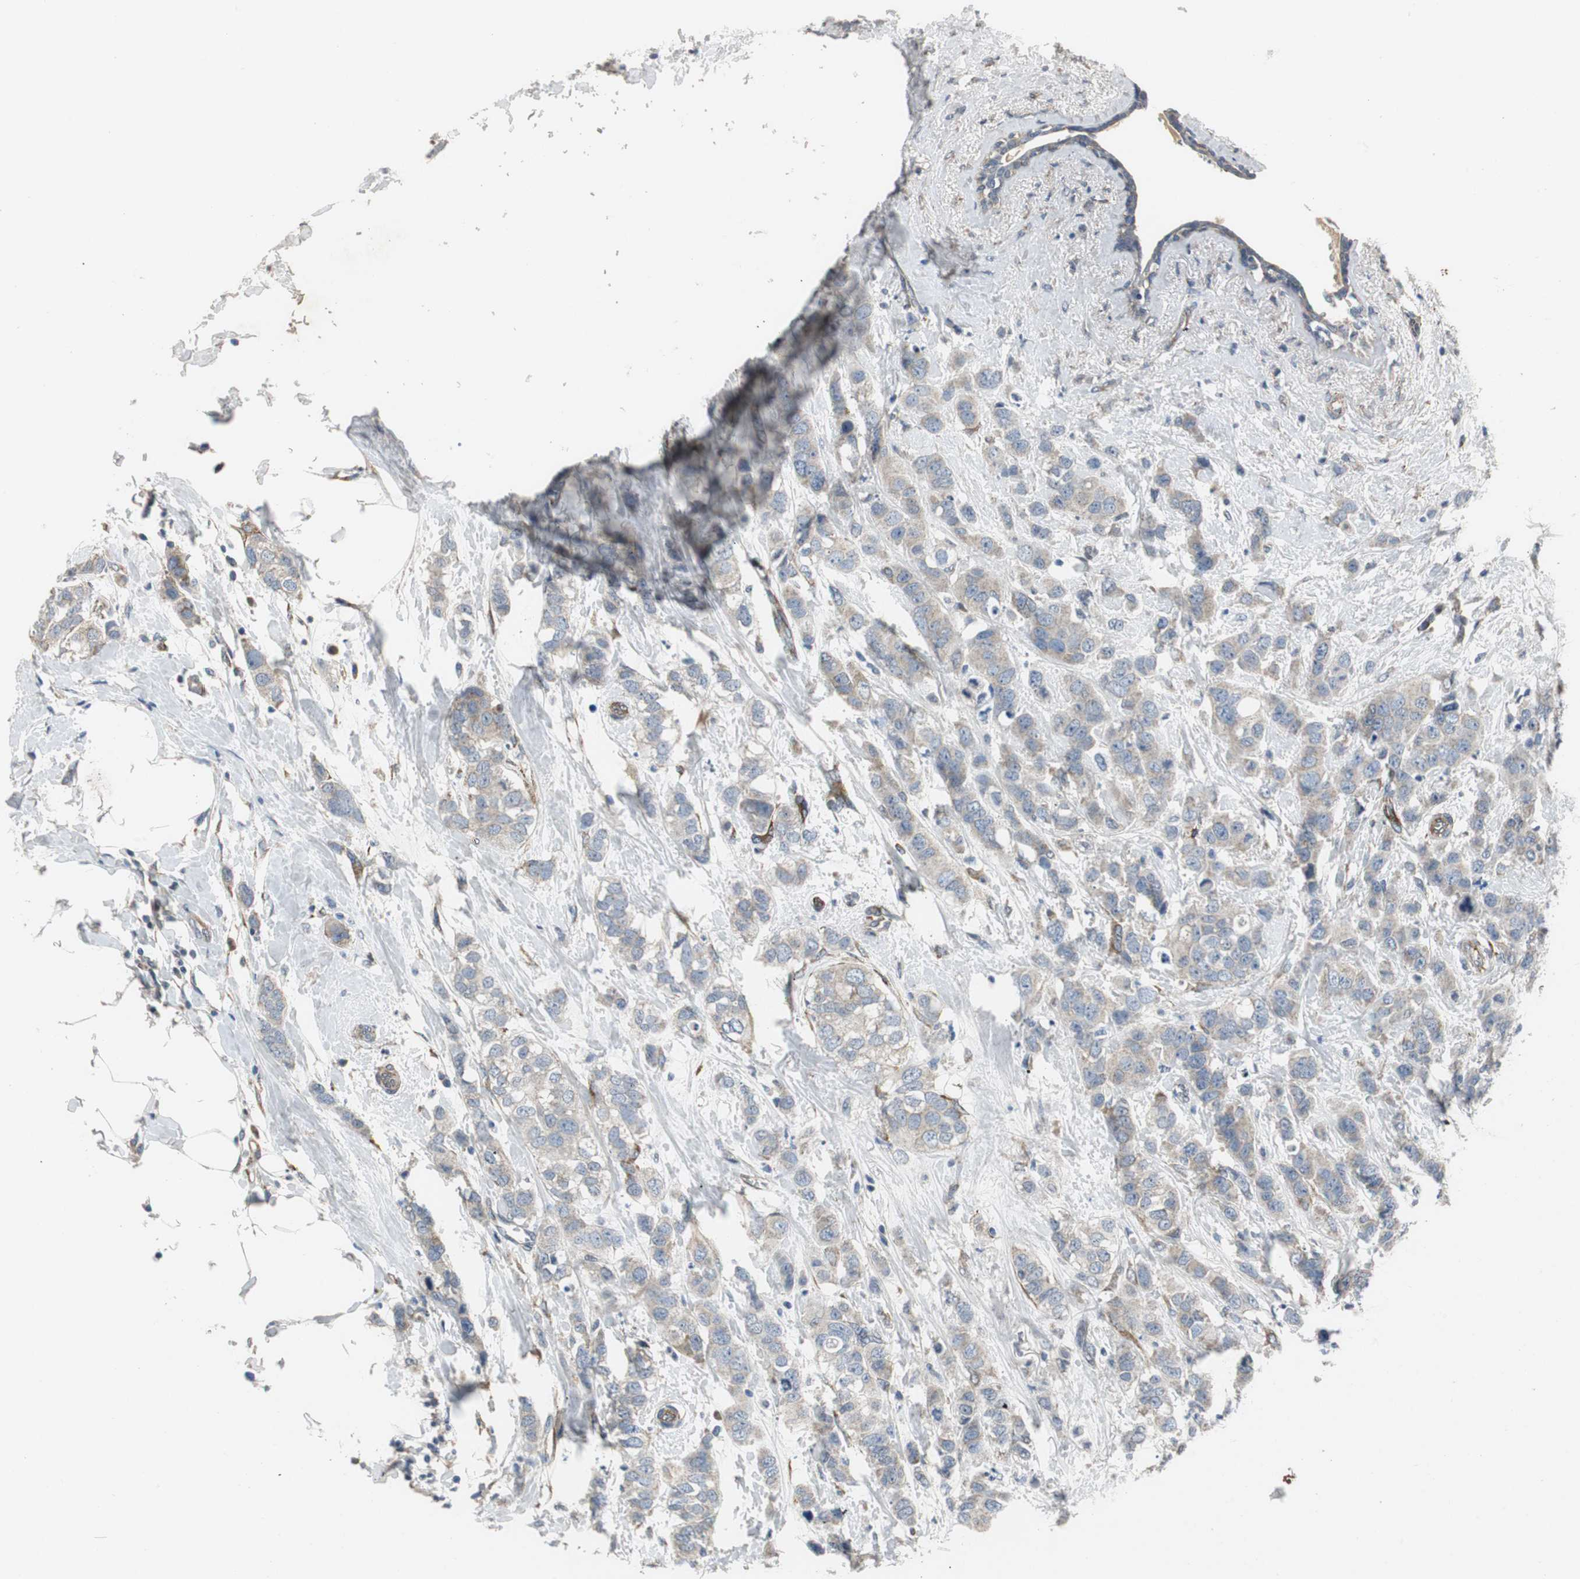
{"staining": {"intensity": "weak", "quantity": "25%-75%", "location": "cytoplasmic/membranous"}, "tissue": "breast cancer", "cell_type": "Tumor cells", "image_type": "cancer", "snomed": [{"axis": "morphology", "description": "Normal tissue, NOS"}, {"axis": "morphology", "description": "Duct carcinoma"}, {"axis": "topography", "description": "Breast"}], "caption": "Protein analysis of breast cancer (invasive ductal carcinoma) tissue demonstrates weak cytoplasmic/membranous expression in approximately 25%-75% of tumor cells.", "gene": "ISCU", "patient": {"sex": "female", "age": 50}}